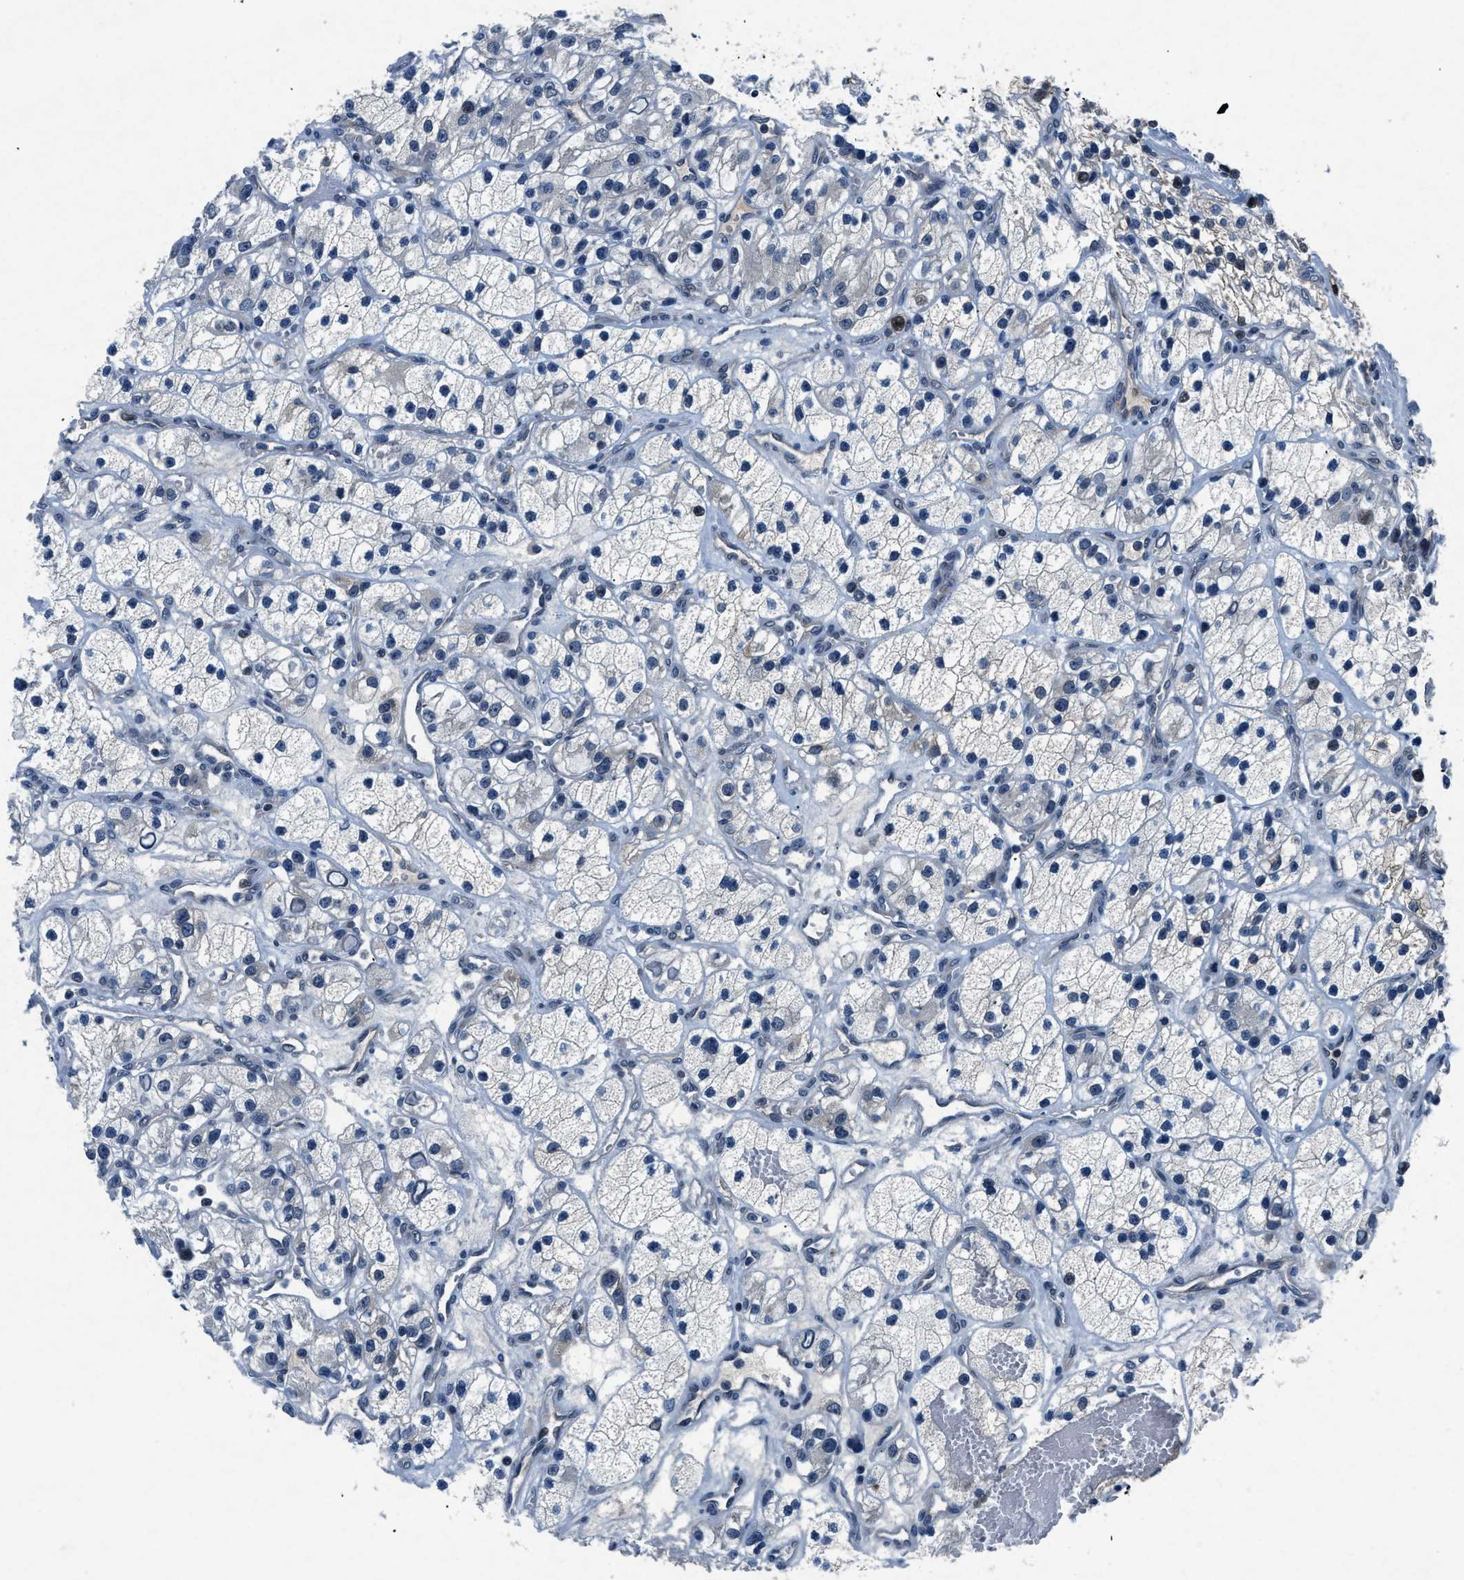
{"staining": {"intensity": "negative", "quantity": "none", "location": "none"}, "tissue": "renal cancer", "cell_type": "Tumor cells", "image_type": "cancer", "snomed": [{"axis": "morphology", "description": "Adenocarcinoma, NOS"}, {"axis": "topography", "description": "Kidney"}], "caption": "Tumor cells show no significant protein positivity in renal cancer. The staining is performed using DAB (3,3'-diaminobenzidine) brown chromogen with nuclei counter-stained in using hematoxylin.", "gene": "PHLDA1", "patient": {"sex": "female", "age": 57}}